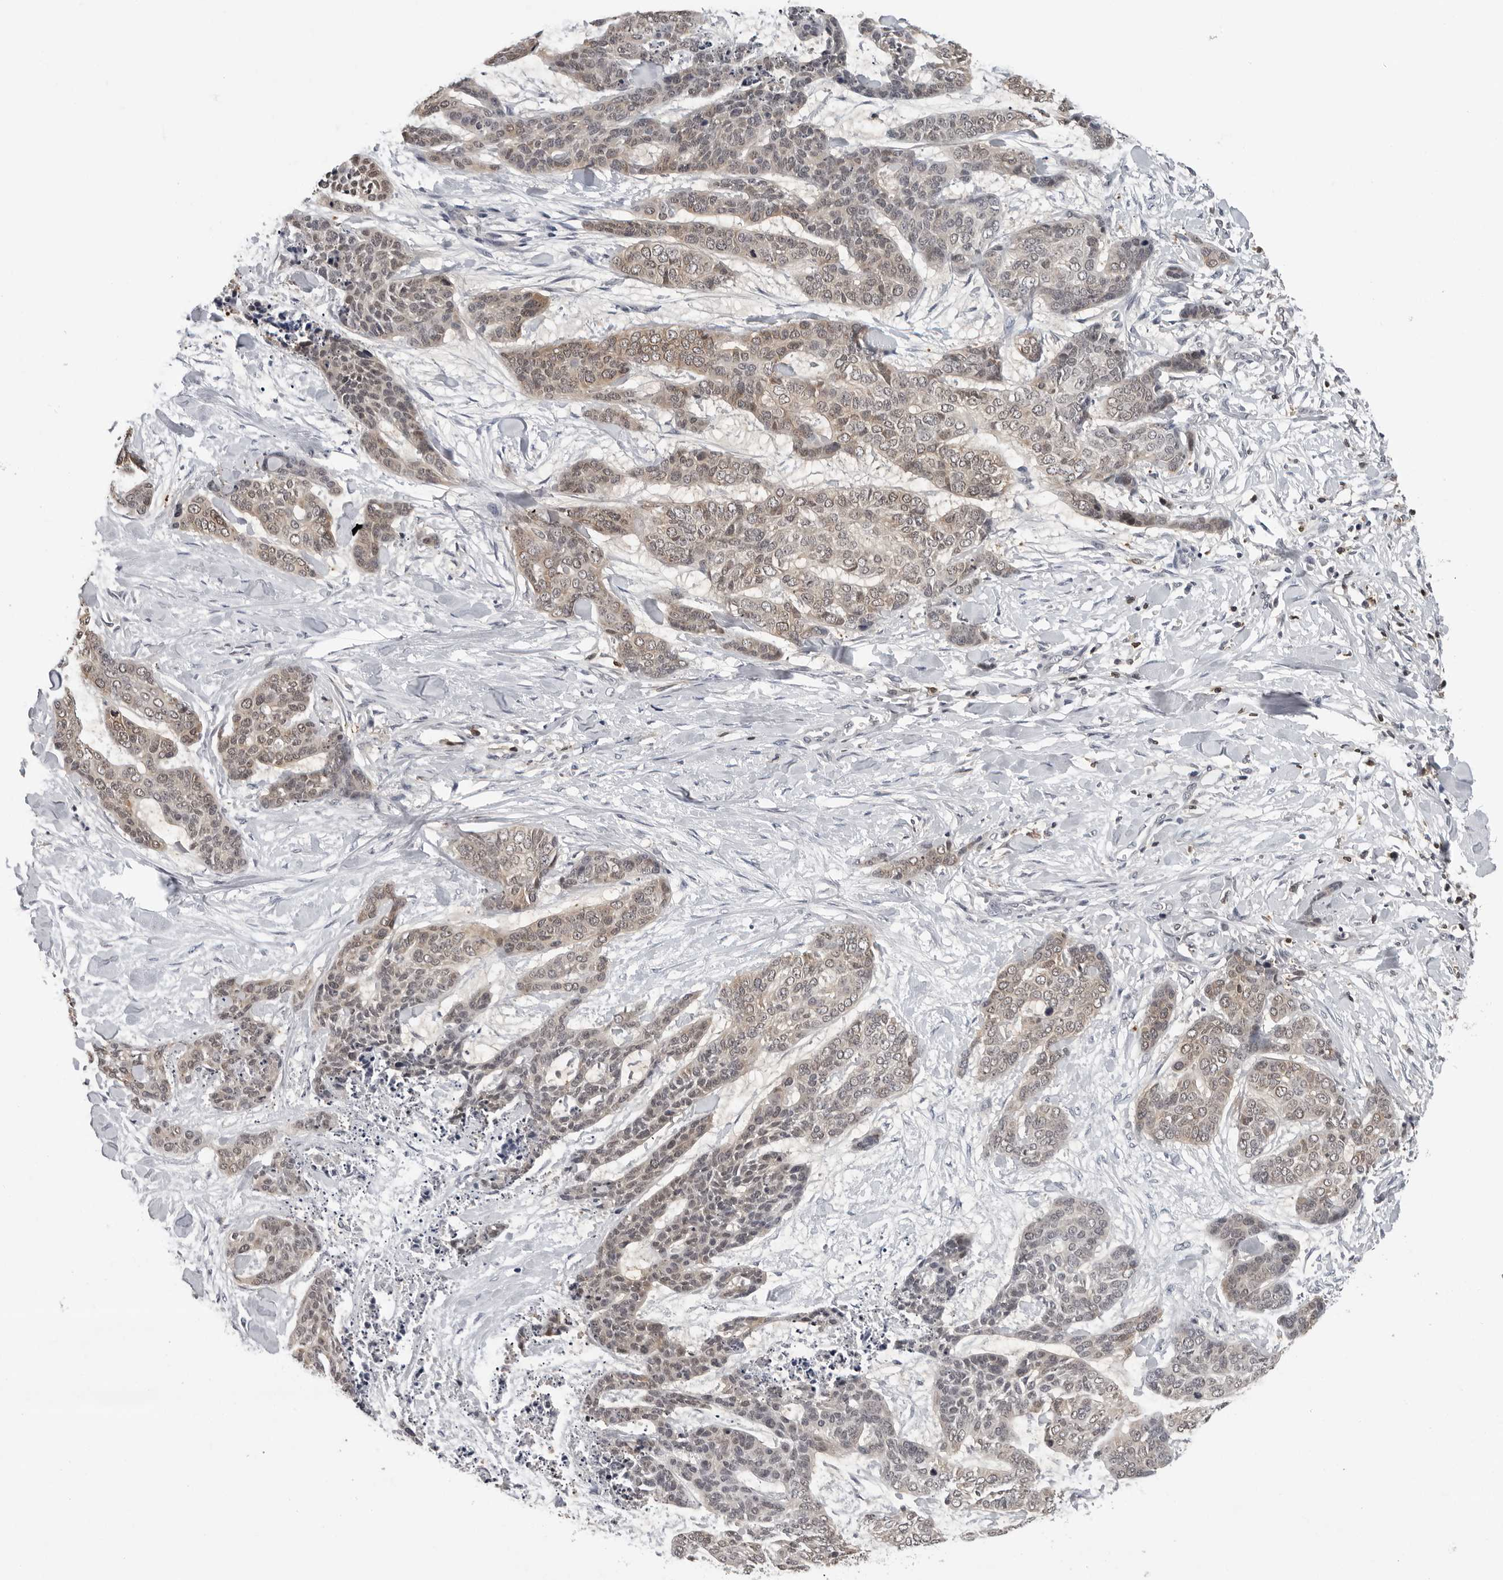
{"staining": {"intensity": "weak", "quantity": ">75%", "location": "cytoplasmic/membranous,nuclear"}, "tissue": "skin cancer", "cell_type": "Tumor cells", "image_type": "cancer", "snomed": [{"axis": "morphology", "description": "Basal cell carcinoma"}, {"axis": "topography", "description": "Skin"}], "caption": "The immunohistochemical stain shows weak cytoplasmic/membranous and nuclear positivity in tumor cells of skin basal cell carcinoma tissue.", "gene": "HSPH1", "patient": {"sex": "female", "age": 64}}